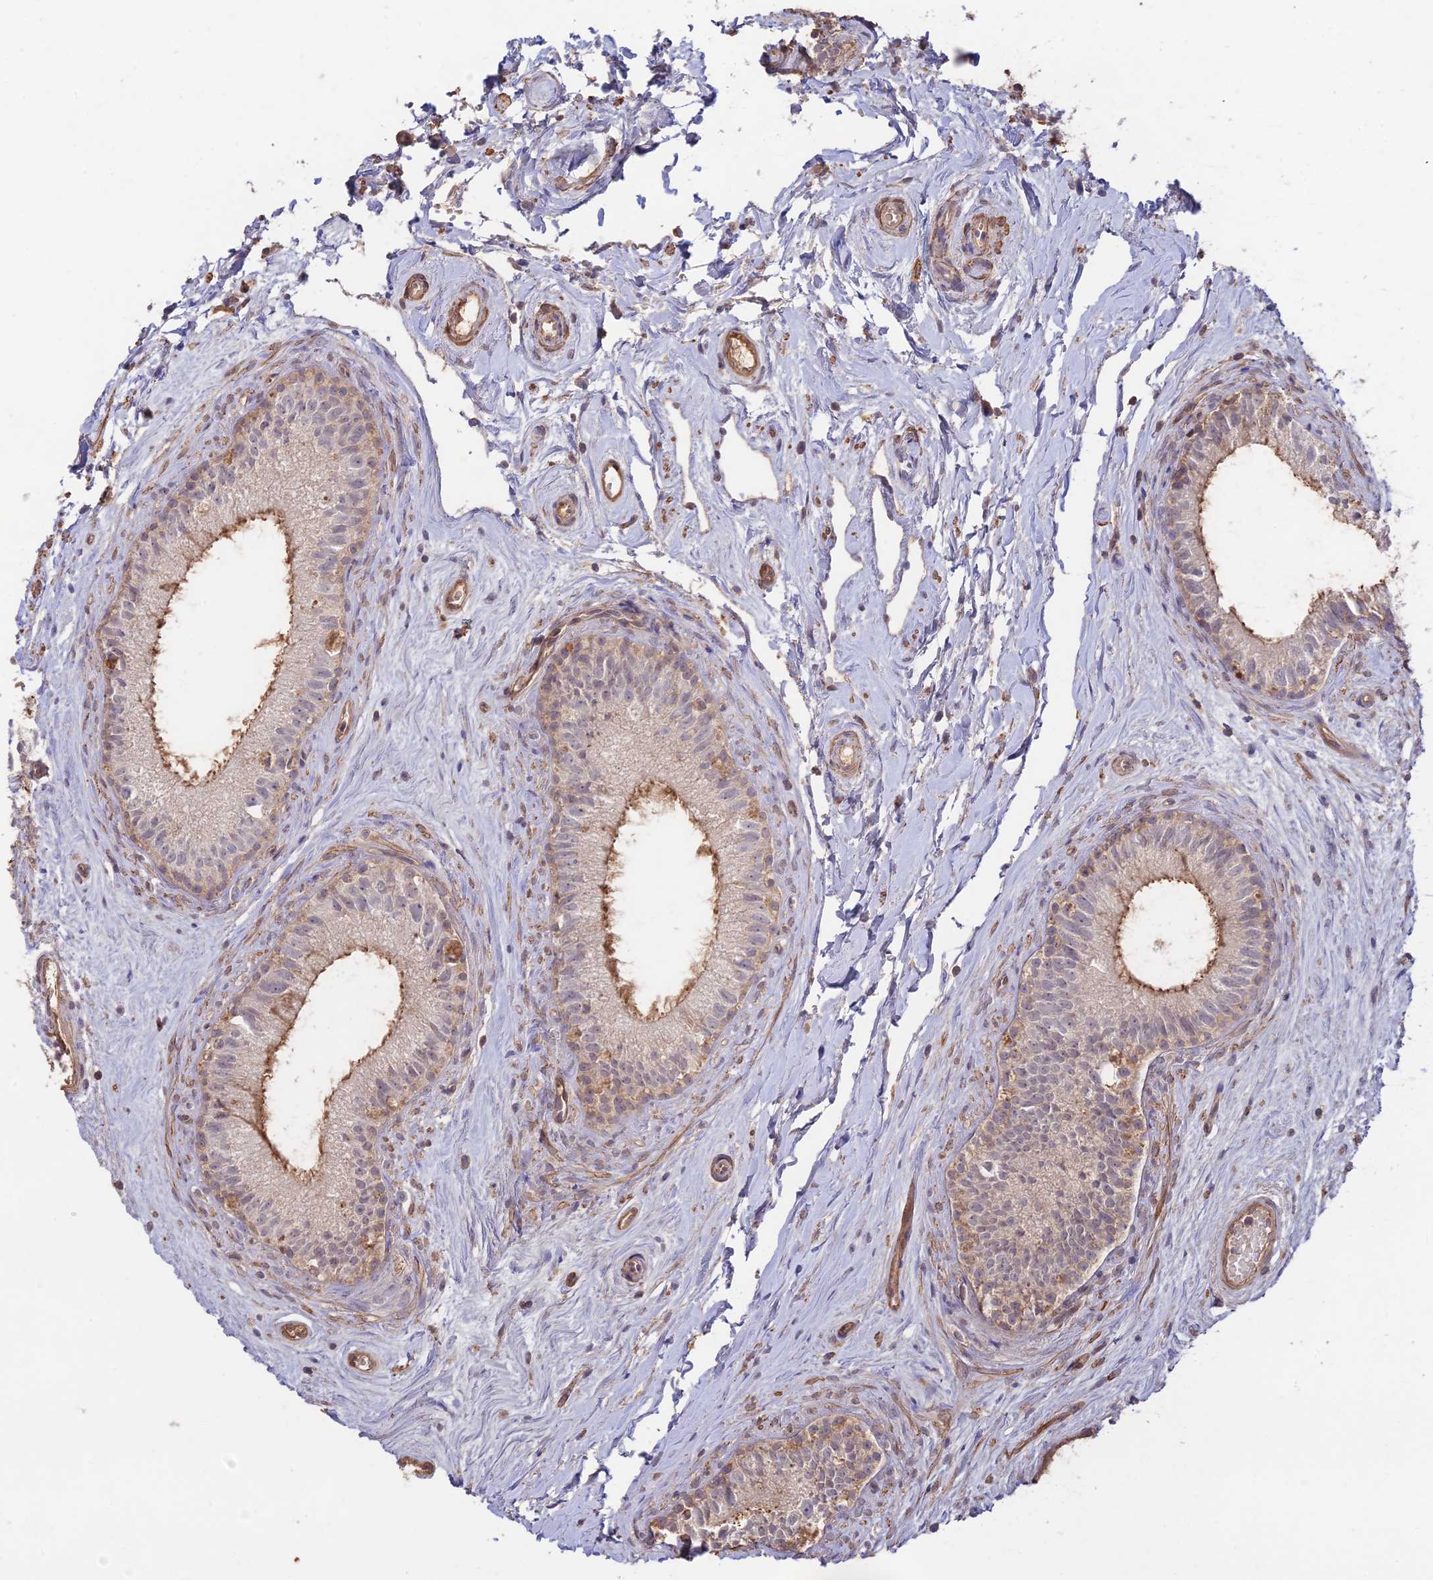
{"staining": {"intensity": "weak", "quantity": "25%-75%", "location": "cytoplasmic/membranous"}, "tissue": "epididymis", "cell_type": "Glandular cells", "image_type": "normal", "snomed": [{"axis": "morphology", "description": "Normal tissue, NOS"}, {"axis": "topography", "description": "Epididymis"}], "caption": "Immunohistochemical staining of normal human epididymis displays low levels of weak cytoplasmic/membranous positivity in approximately 25%-75% of glandular cells.", "gene": "CLCF1", "patient": {"sex": "male", "age": 71}}